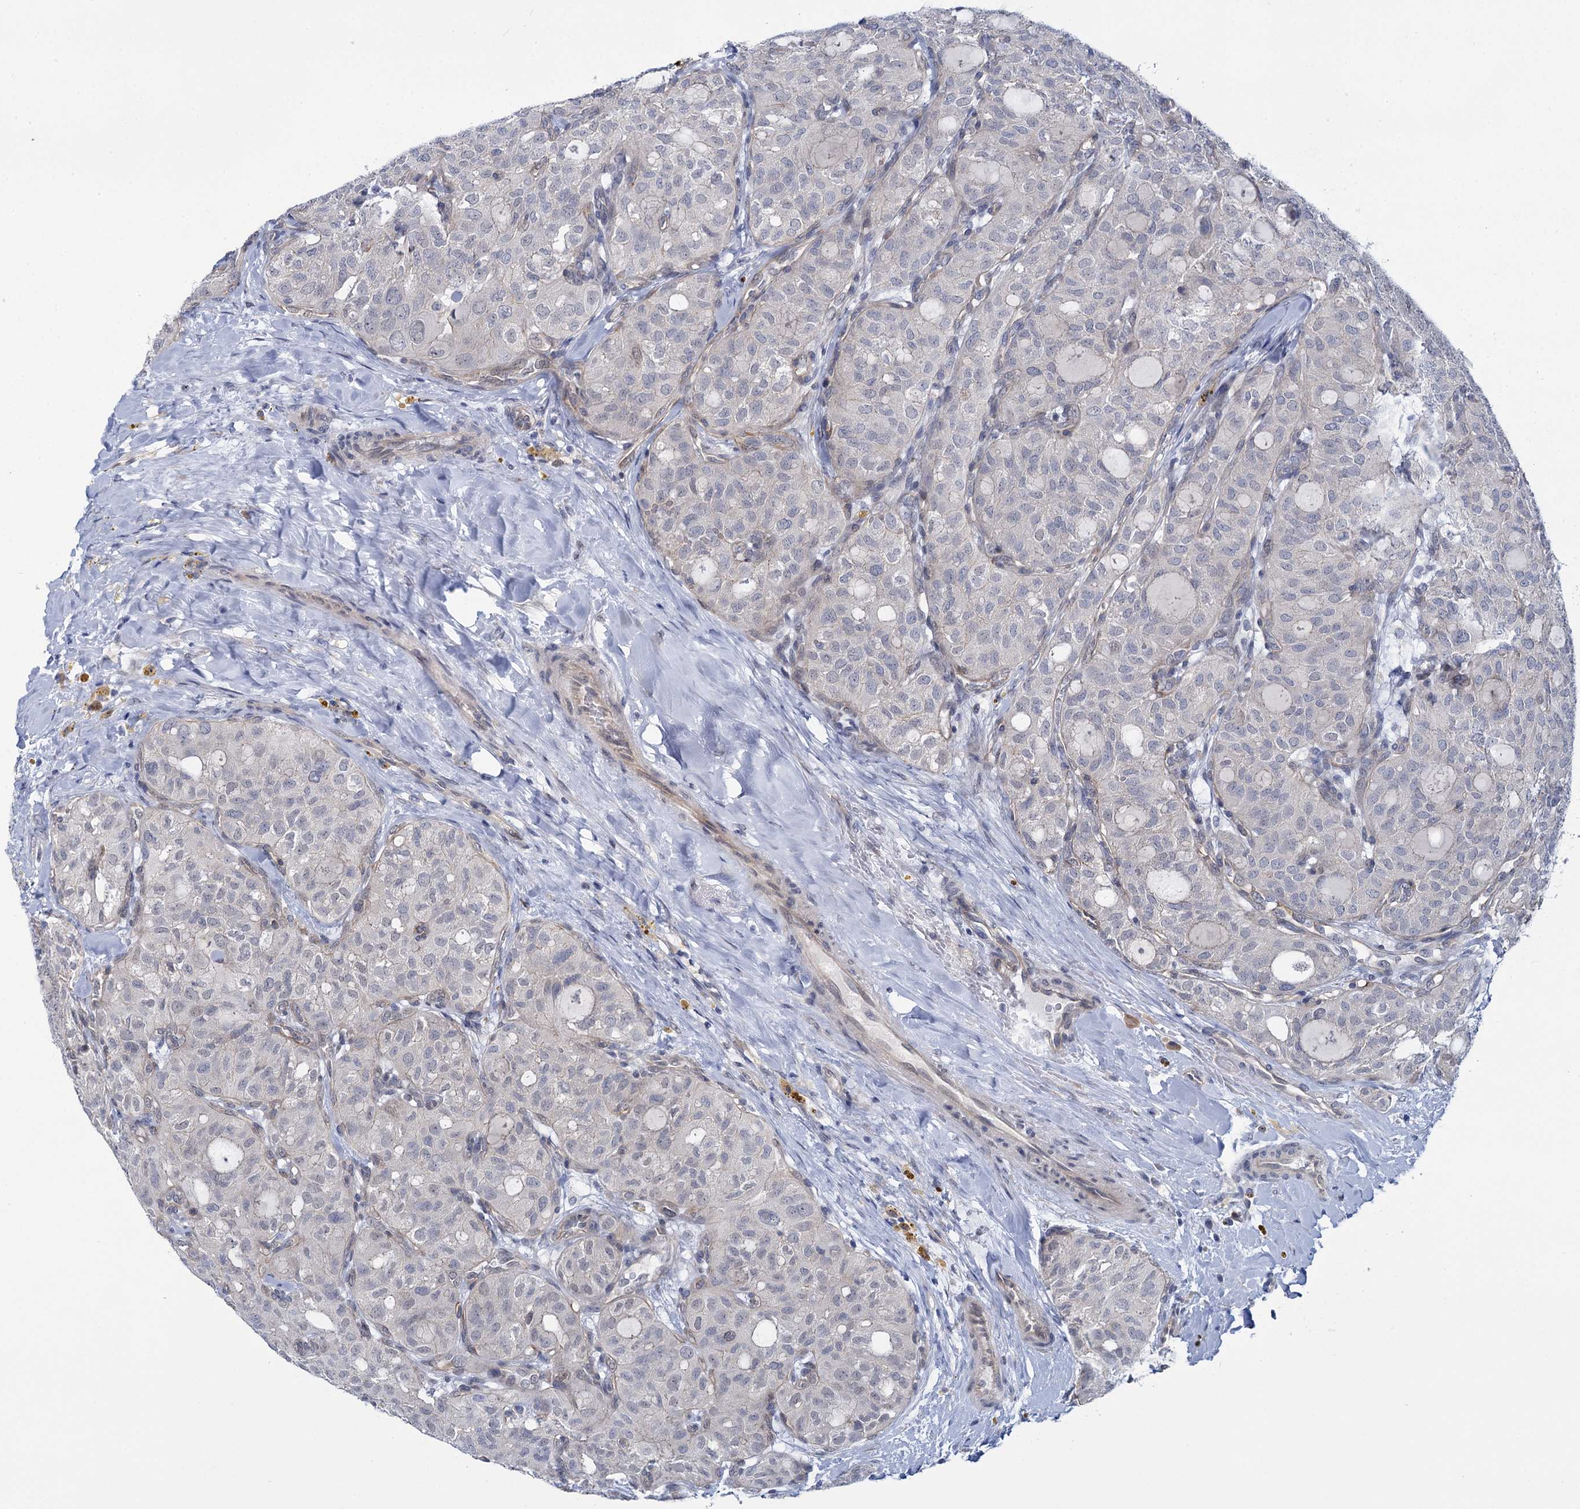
{"staining": {"intensity": "negative", "quantity": "none", "location": "none"}, "tissue": "thyroid cancer", "cell_type": "Tumor cells", "image_type": "cancer", "snomed": [{"axis": "morphology", "description": "Follicular adenoma carcinoma, NOS"}, {"axis": "topography", "description": "Thyroid gland"}], "caption": "A high-resolution micrograph shows IHC staining of thyroid follicular adenoma carcinoma, which reveals no significant positivity in tumor cells.", "gene": "MBLAC2", "patient": {"sex": "male", "age": 75}}